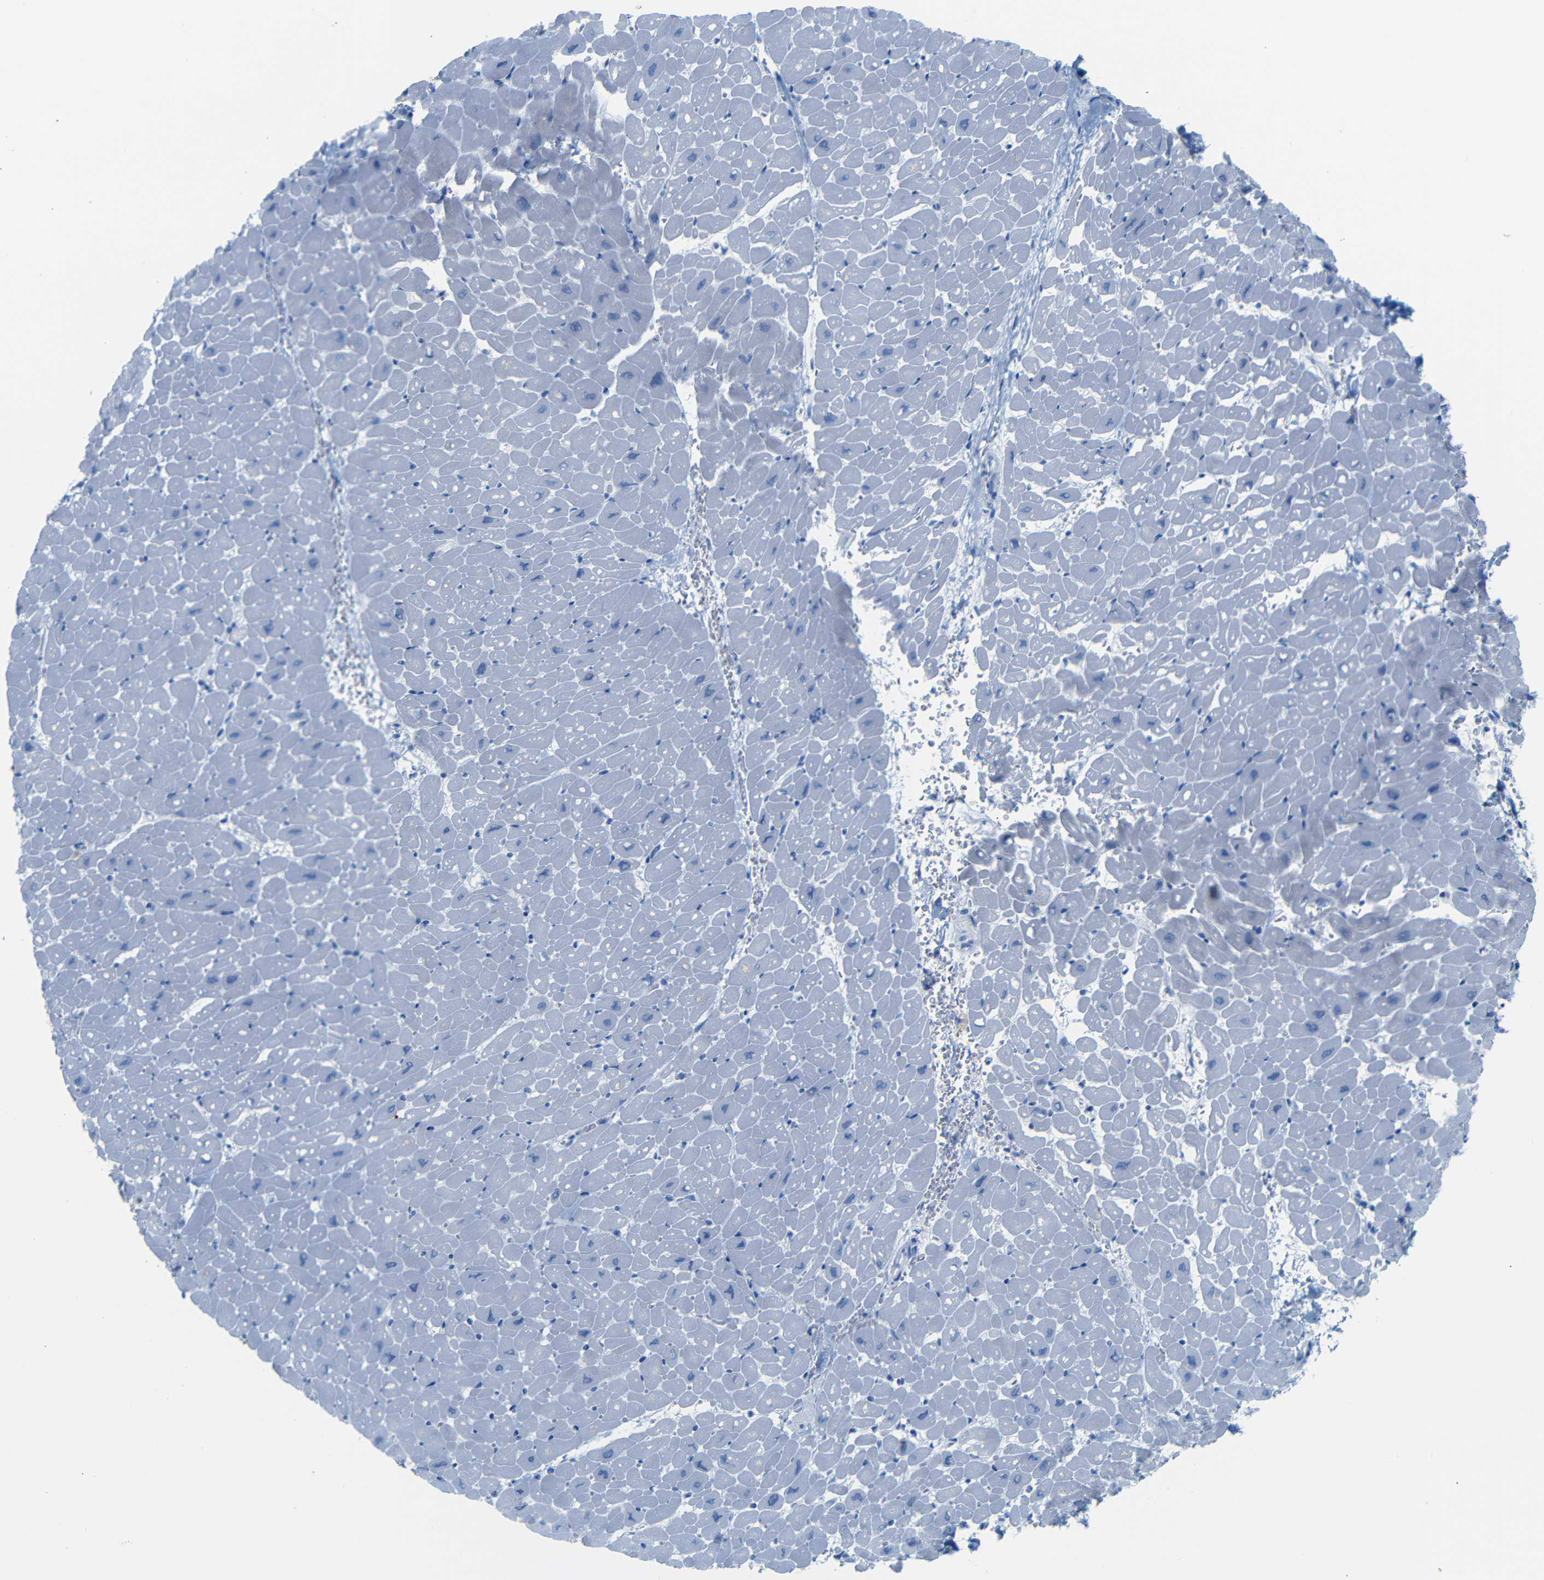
{"staining": {"intensity": "negative", "quantity": "none", "location": "none"}, "tissue": "heart muscle", "cell_type": "Cardiomyocytes", "image_type": "normal", "snomed": [{"axis": "morphology", "description": "Normal tissue, NOS"}, {"axis": "topography", "description": "Heart"}], "caption": "IHC of unremarkable heart muscle demonstrates no staining in cardiomyocytes. (Immunohistochemistry, brightfield microscopy, high magnification).", "gene": "FCRL1", "patient": {"sex": "male", "age": 45}}